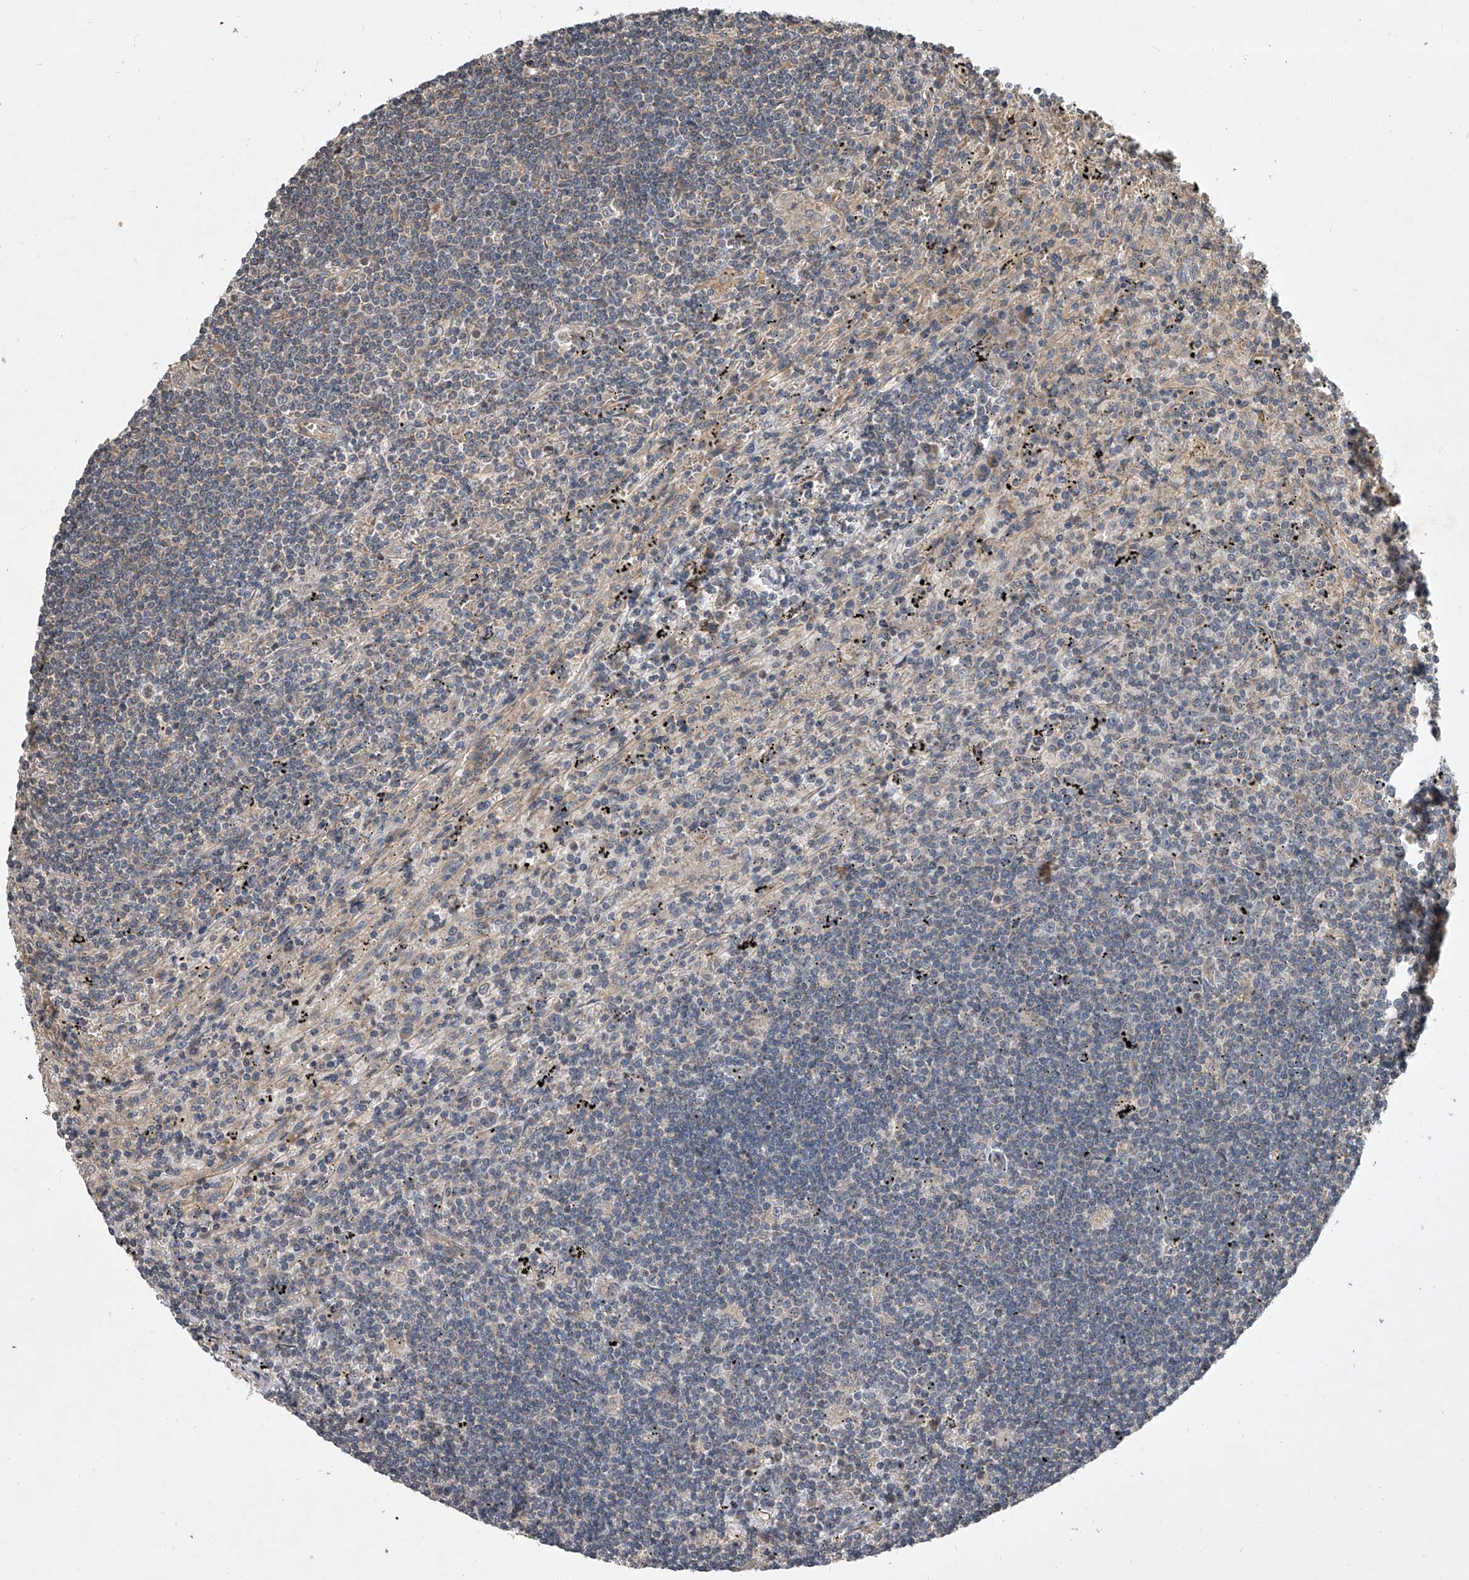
{"staining": {"intensity": "negative", "quantity": "none", "location": "none"}, "tissue": "lymphoma", "cell_type": "Tumor cells", "image_type": "cancer", "snomed": [{"axis": "morphology", "description": "Malignant lymphoma, non-Hodgkin's type, Low grade"}, {"axis": "topography", "description": "Spleen"}], "caption": "This is an immunohistochemistry (IHC) photomicrograph of lymphoma. There is no positivity in tumor cells.", "gene": "NFS1", "patient": {"sex": "male", "age": 76}}